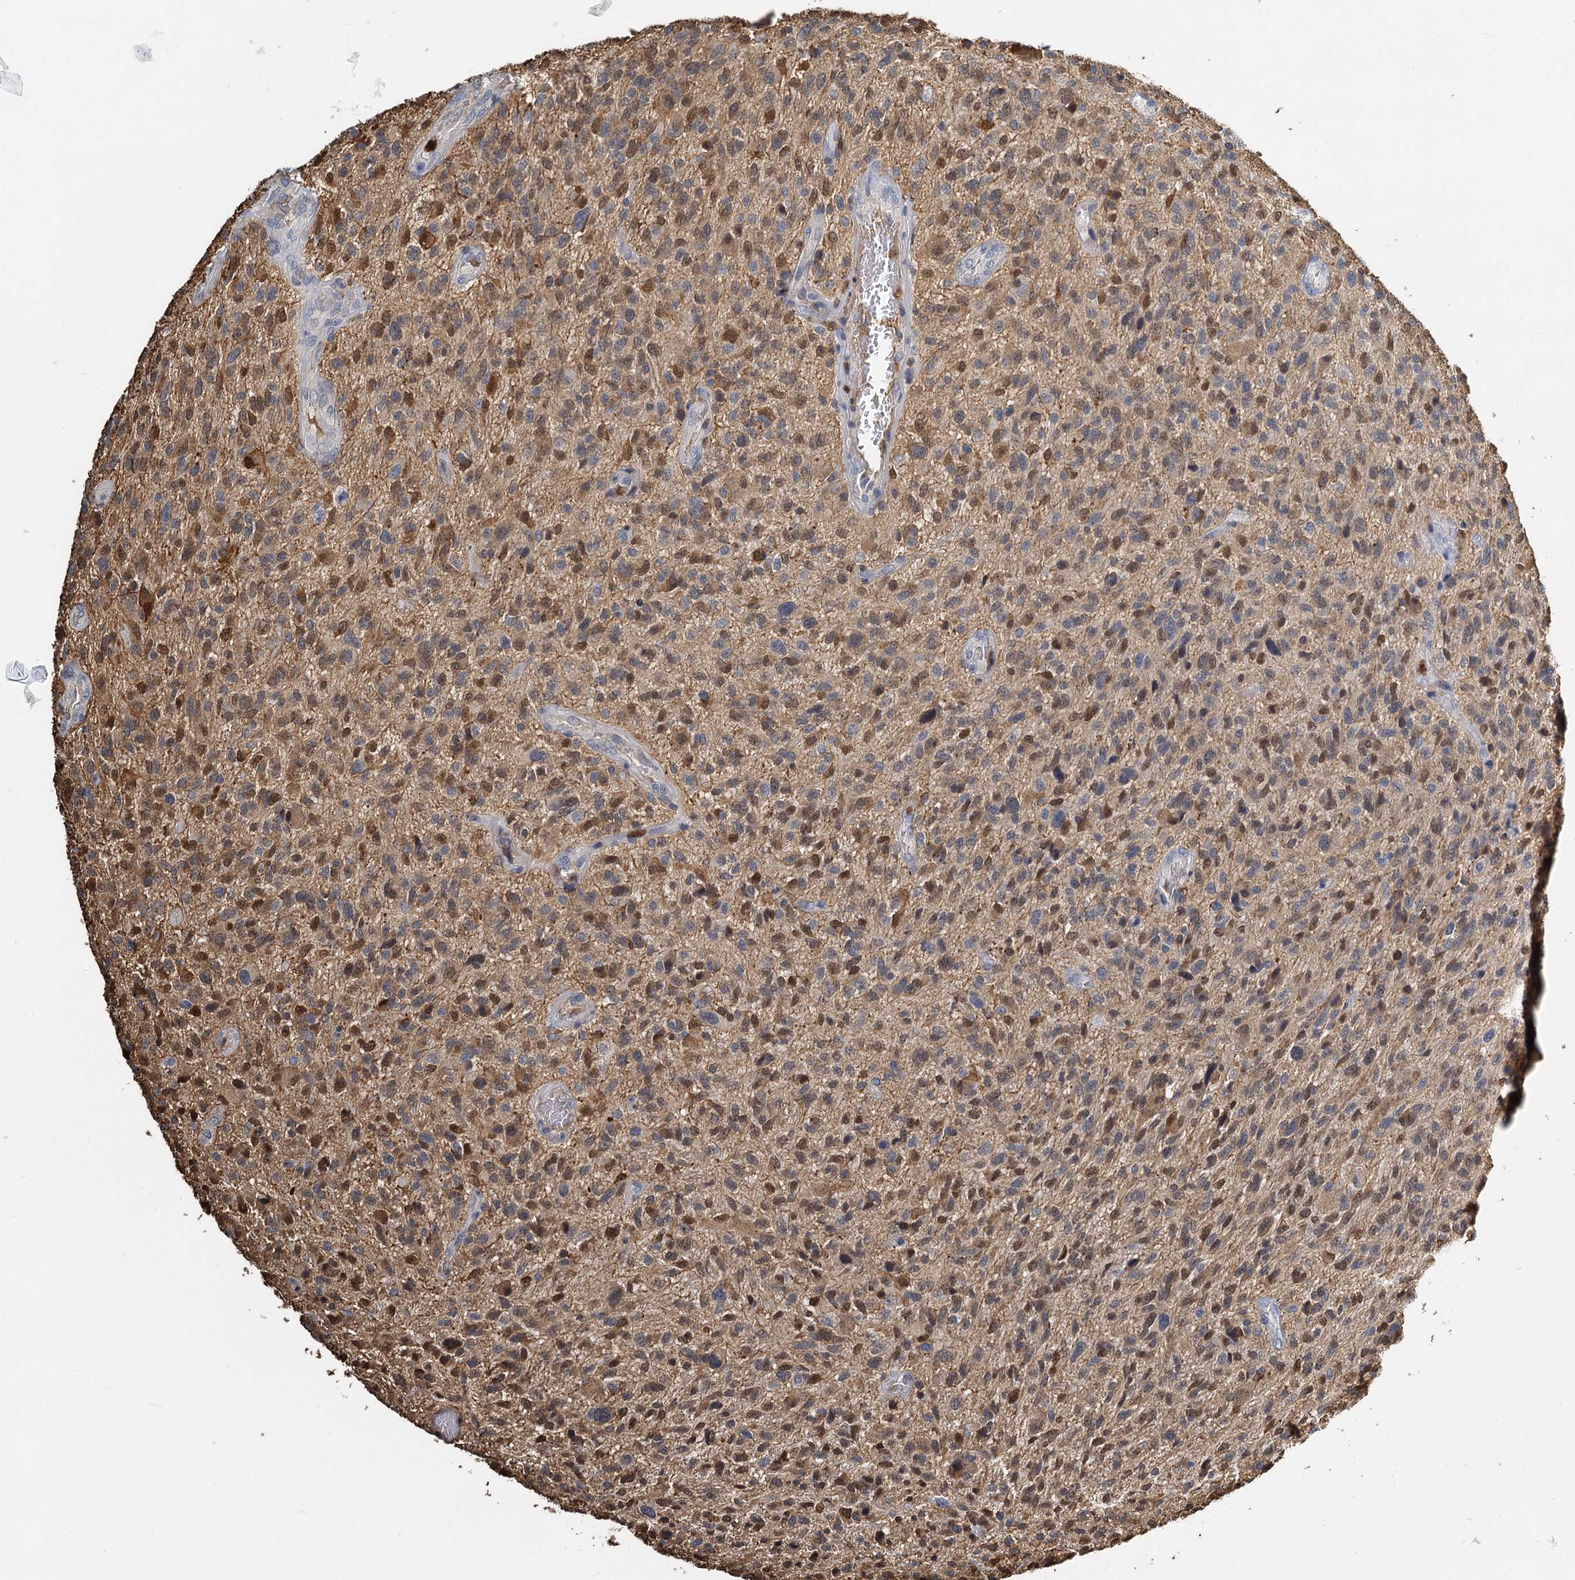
{"staining": {"intensity": "weak", "quantity": ">75%", "location": "cytoplasmic/membranous,nuclear"}, "tissue": "glioma", "cell_type": "Tumor cells", "image_type": "cancer", "snomed": [{"axis": "morphology", "description": "Glioma, malignant, High grade"}, {"axis": "topography", "description": "Brain"}], "caption": "Human glioma stained with a protein marker shows weak staining in tumor cells.", "gene": "S100A6", "patient": {"sex": "male", "age": 47}}